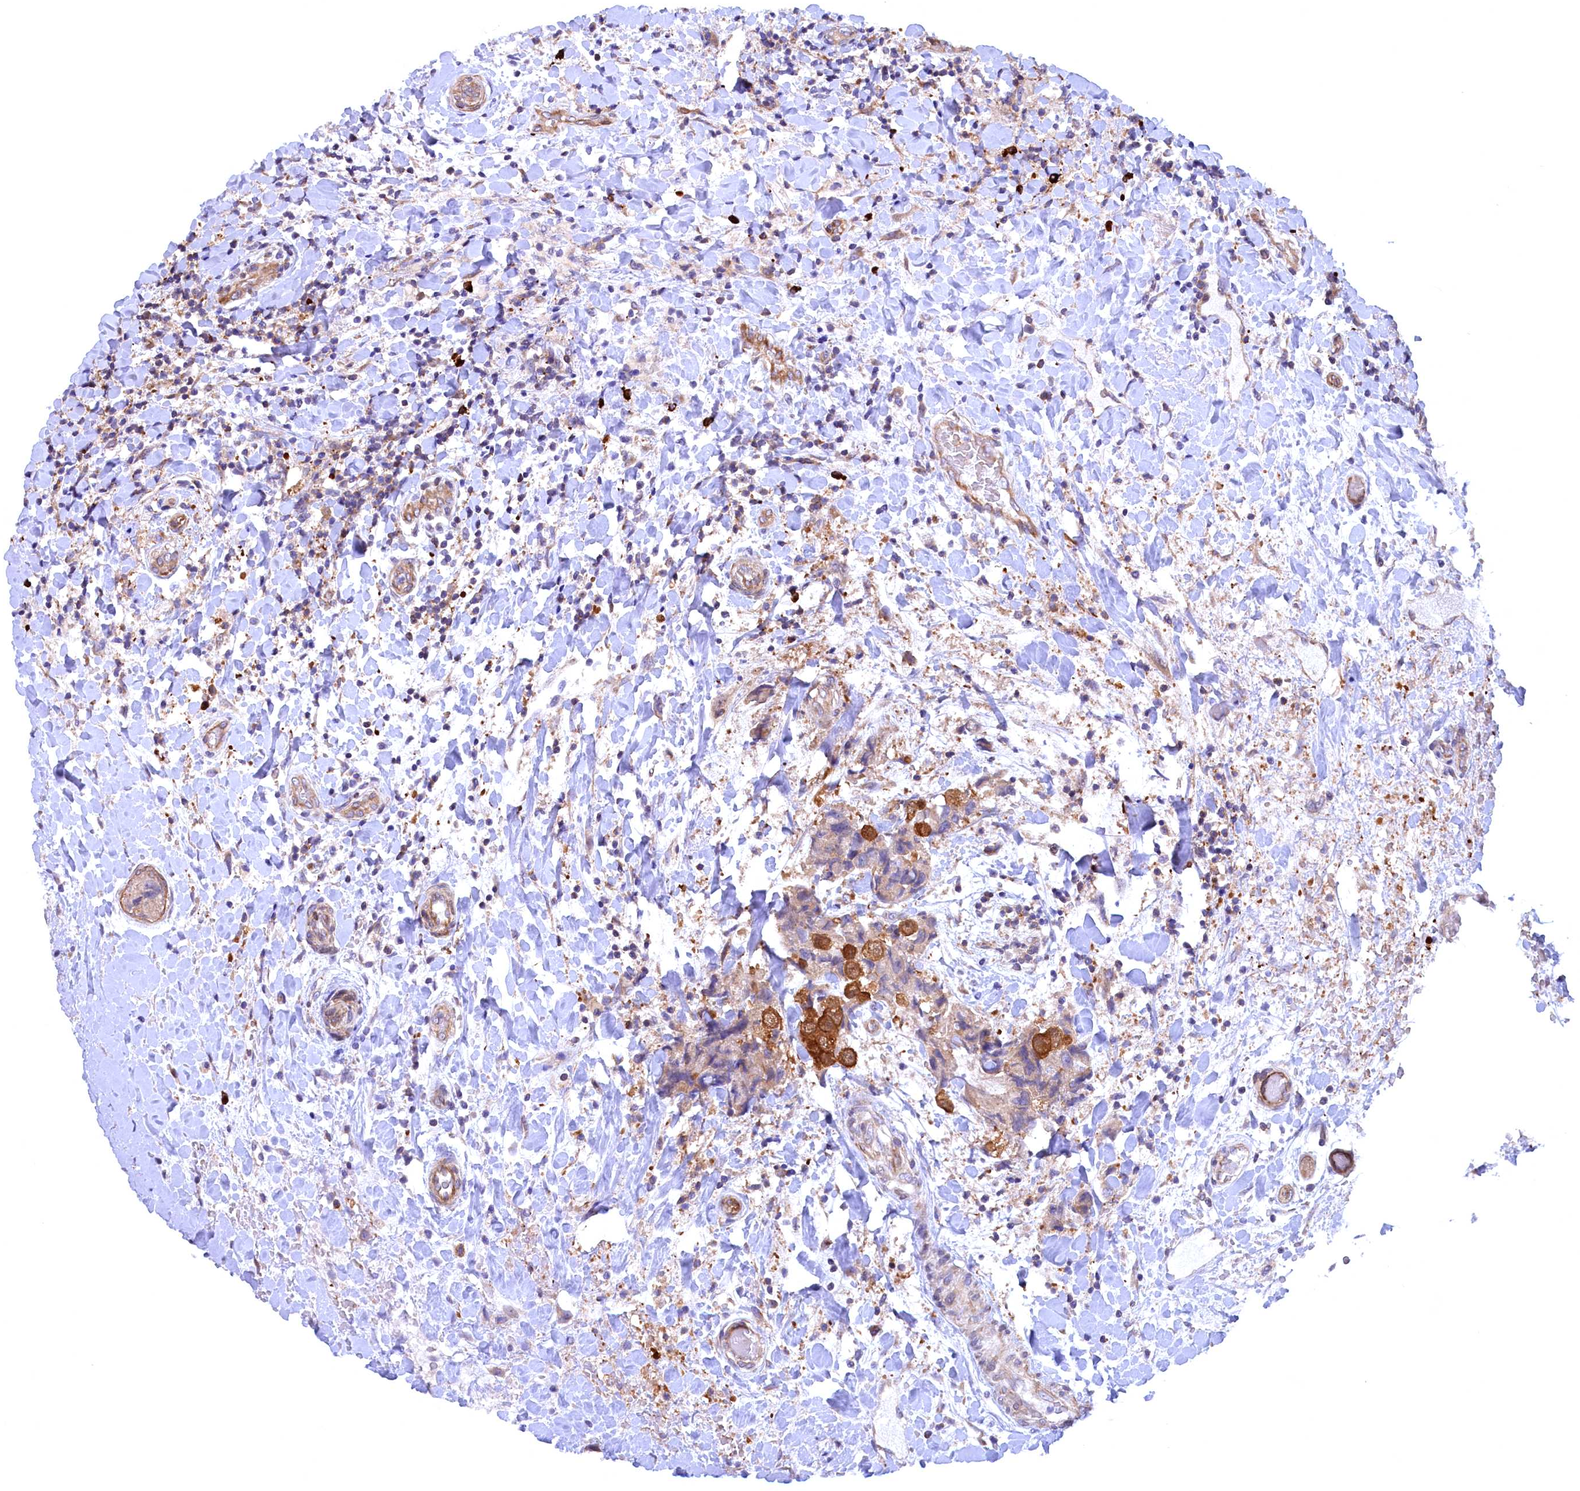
{"staining": {"intensity": "moderate", "quantity": "25%-75%", "location": "cytoplasmic/membranous"}, "tissue": "breast cancer", "cell_type": "Tumor cells", "image_type": "cancer", "snomed": [{"axis": "morphology", "description": "Normal tissue, NOS"}, {"axis": "morphology", "description": "Duct carcinoma"}, {"axis": "topography", "description": "Breast"}], "caption": "Breast infiltrating ductal carcinoma stained with a brown dye exhibits moderate cytoplasmic/membranous positive positivity in about 25%-75% of tumor cells.", "gene": "JPT2", "patient": {"sex": "female", "age": 62}}